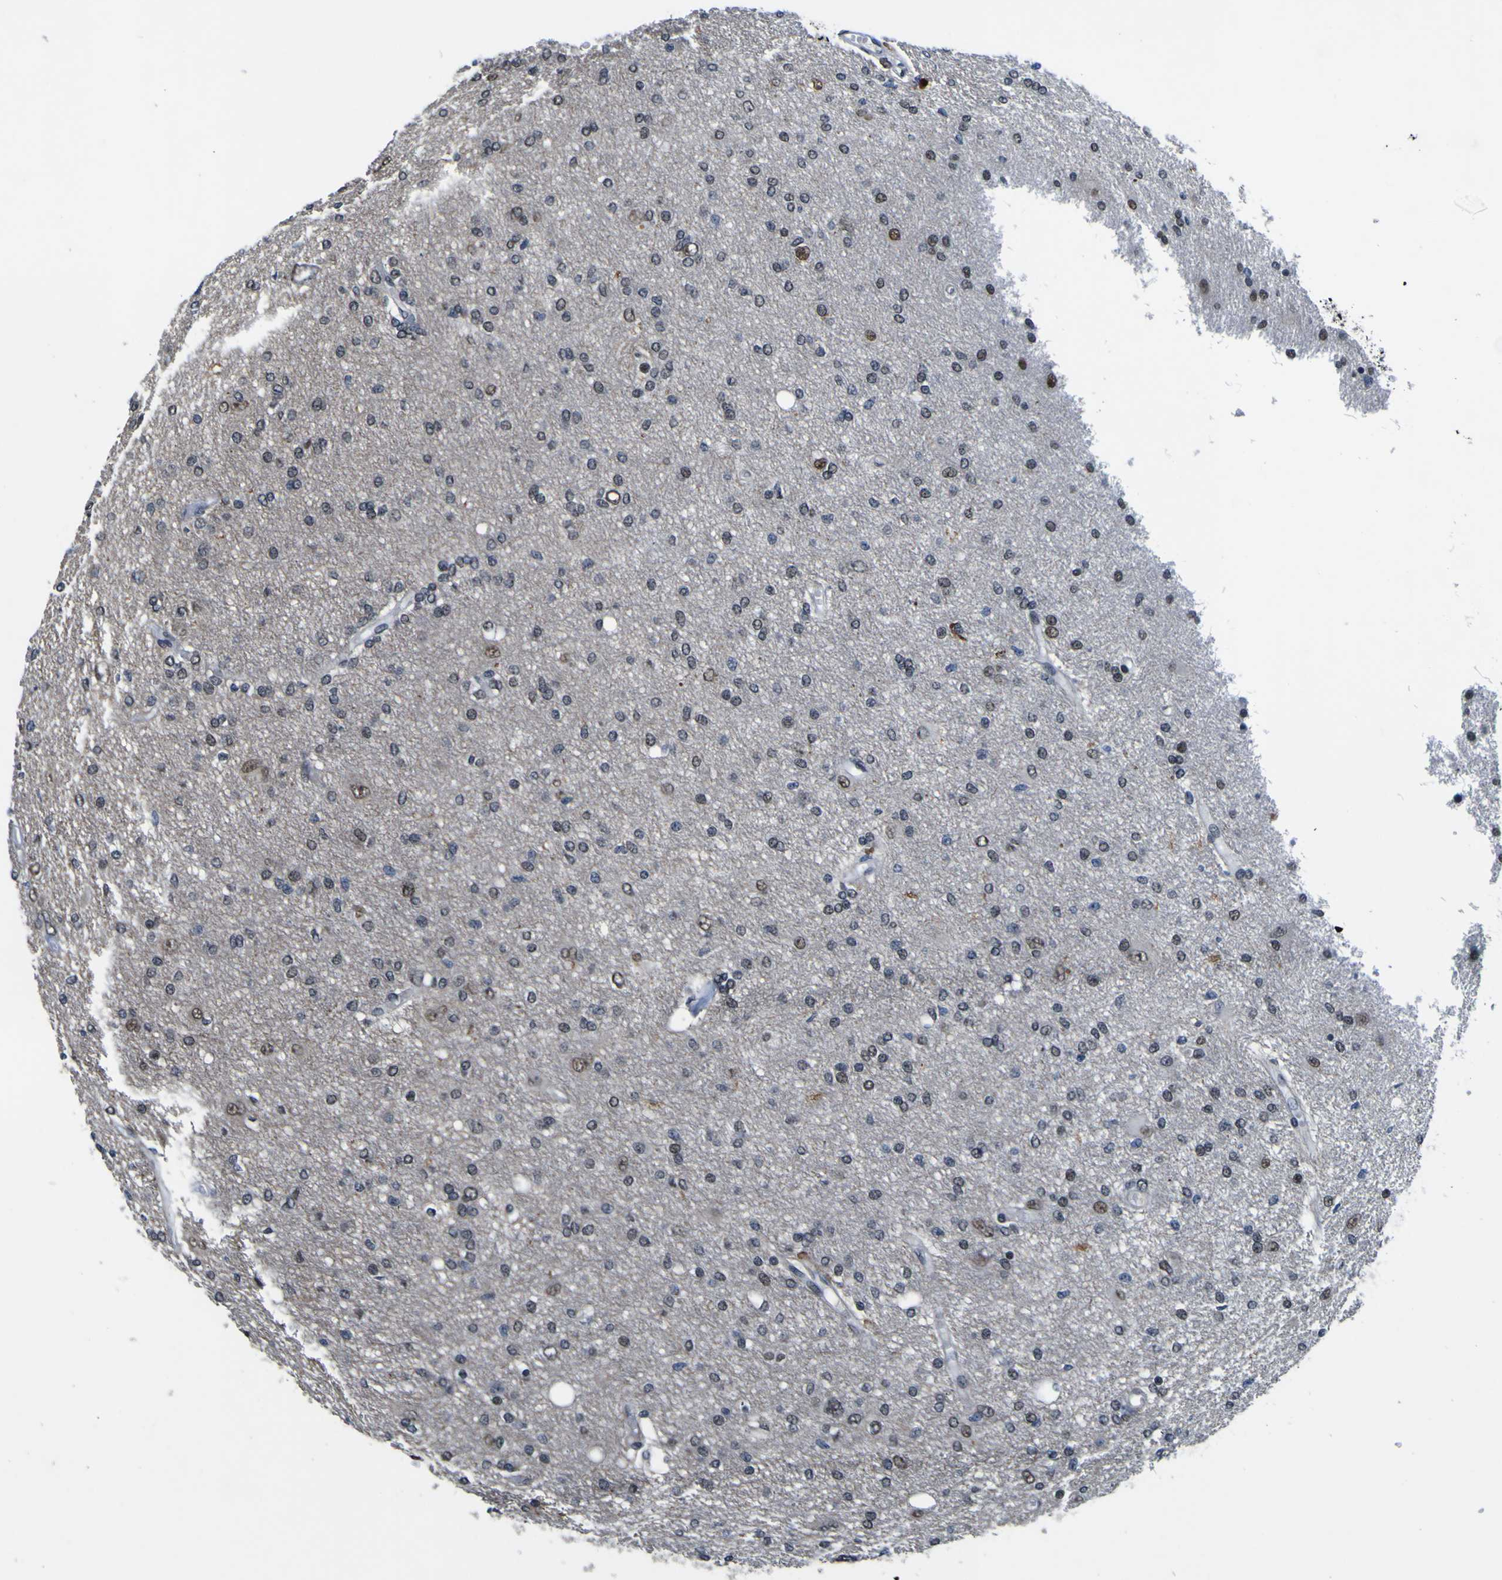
{"staining": {"intensity": "weak", "quantity": "<25%", "location": "nuclear"}, "tissue": "glioma", "cell_type": "Tumor cells", "image_type": "cancer", "snomed": [{"axis": "morphology", "description": "Glioma, malignant, High grade"}, {"axis": "topography", "description": "Brain"}], "caption": "Immunohistochemistry (IHC) photomicrograph of neoplastic tissue: human glioma stained with DAB (3,3'-diaminobenzidine) shows no significant protein positivity in tumor cells.", "gene": "CUL4B", "patient": {"sex": "female", "age": 59}}